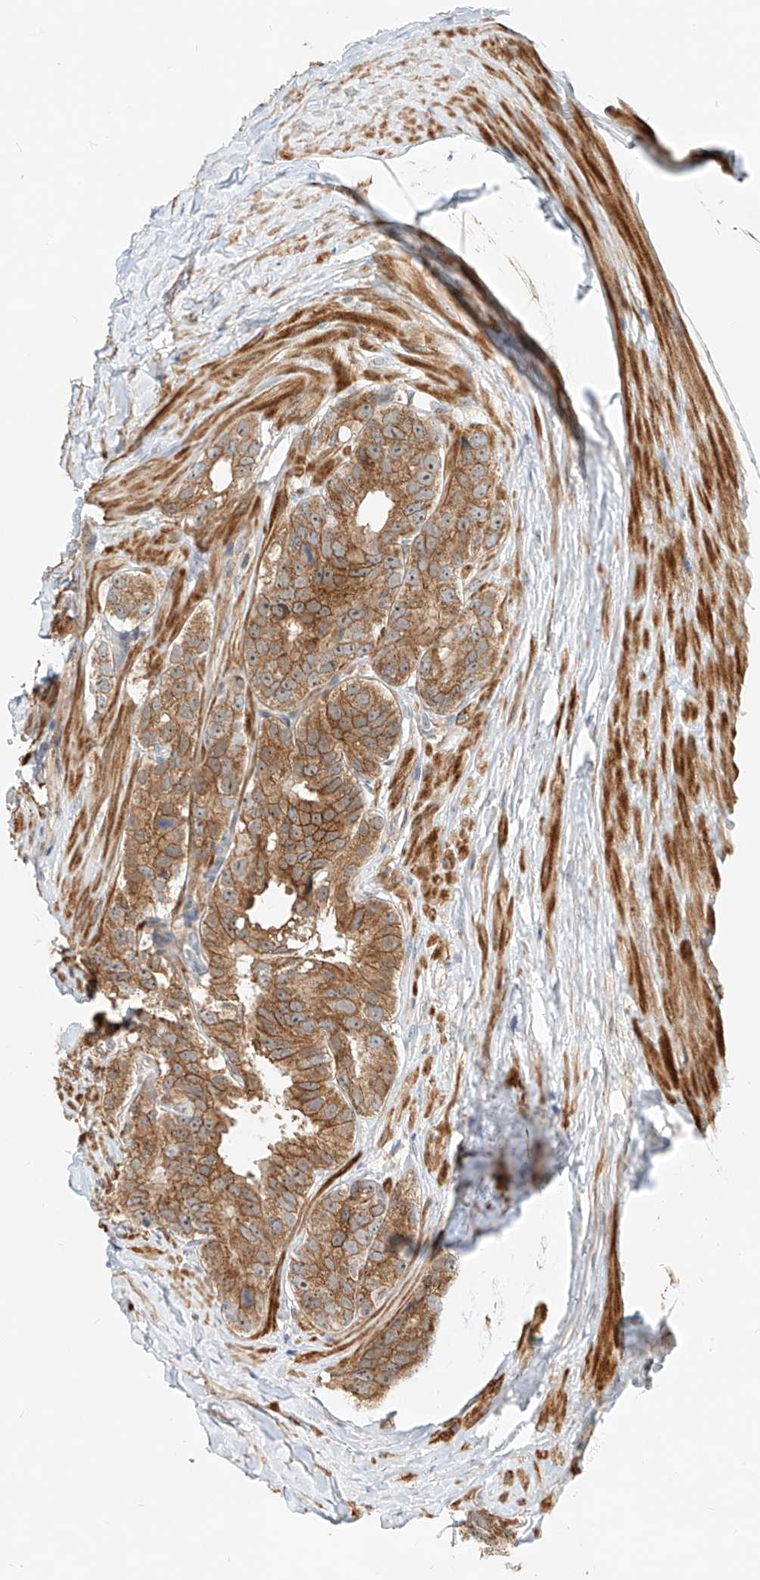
{"staining": {"intensity": "moderate", "quantity": ">75%", "location": "cytoplasmic/membranous,nuclear"}, "tissue": "prostate cancer", "cell_type": "Tumor cells", "image_type": "cancer", "snomed": [{"axis": "morphology", "description": "Adenocarcinoma, High grade"}, {"axis": "topography", "description": "Prostate"}], "caption": "Moderate cytoplasmic/membranous and nuclear expression for a protein is identified in about >75% of tumor cells of prostate high-grade adenocarcinoma using IHC.", "gene": "CPAMD8", "patient": {"sex": "male", "age": 56}}